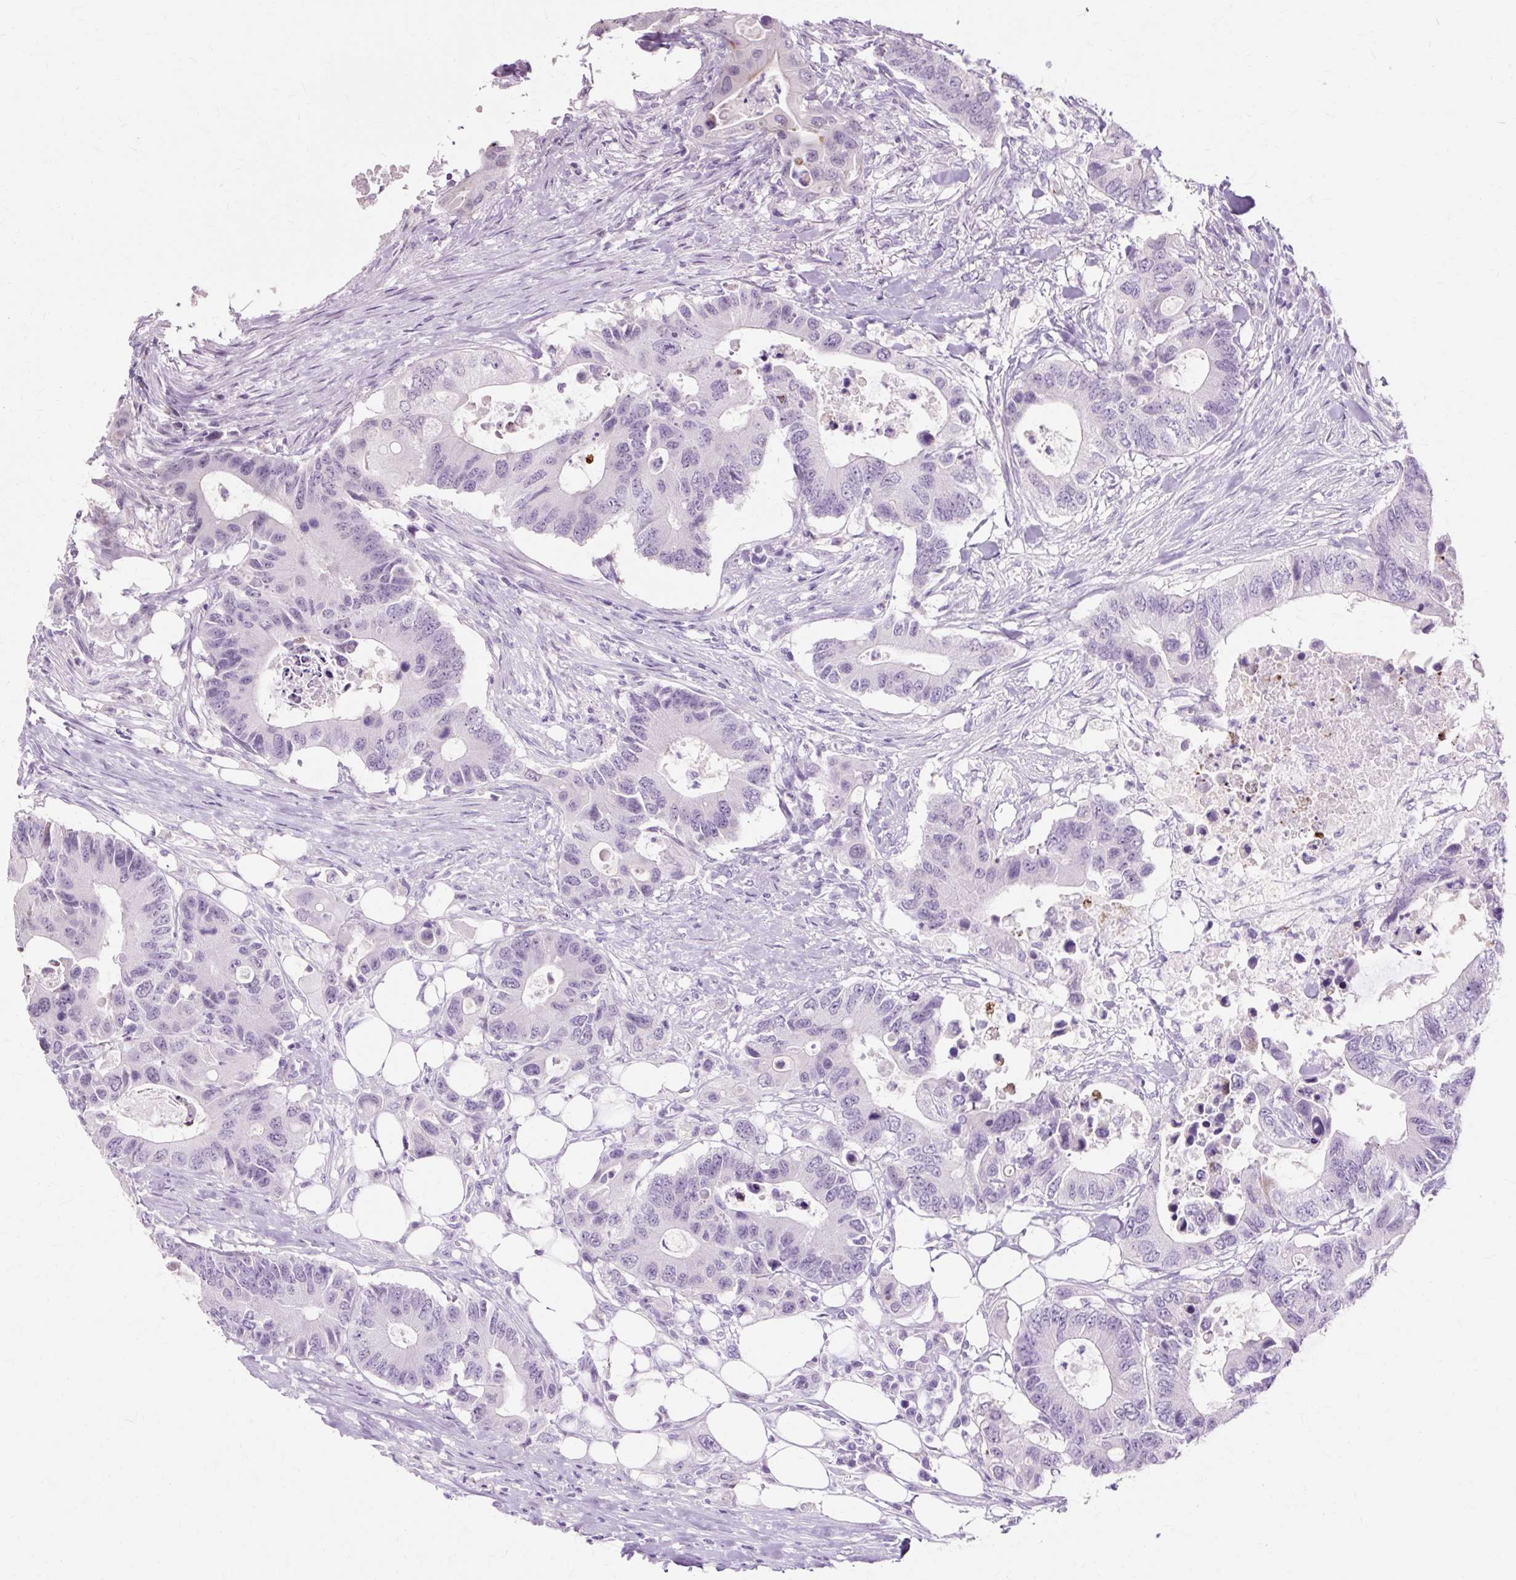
{"staining": {"intensity": "negative", "quantity": "none", "location": "none"}, "tissue": "colorectal cancer", "cell_type": "Tumor cells", "image_type": "cancer", "snomed": [{"axis": "morphology", "description": "Adenocarcinoma, NOS"}, {"axis": "topography", "description": "Colon"}], "caption": "Tumor cells are negative for brown protein staining in colorectal adenocarcinoma. (DAB (3,3'-diaminobenzidine) immunohistochemistry, high magnification).", "gene": "IRX2", "patient": {"sex": "male", "age": 71}}